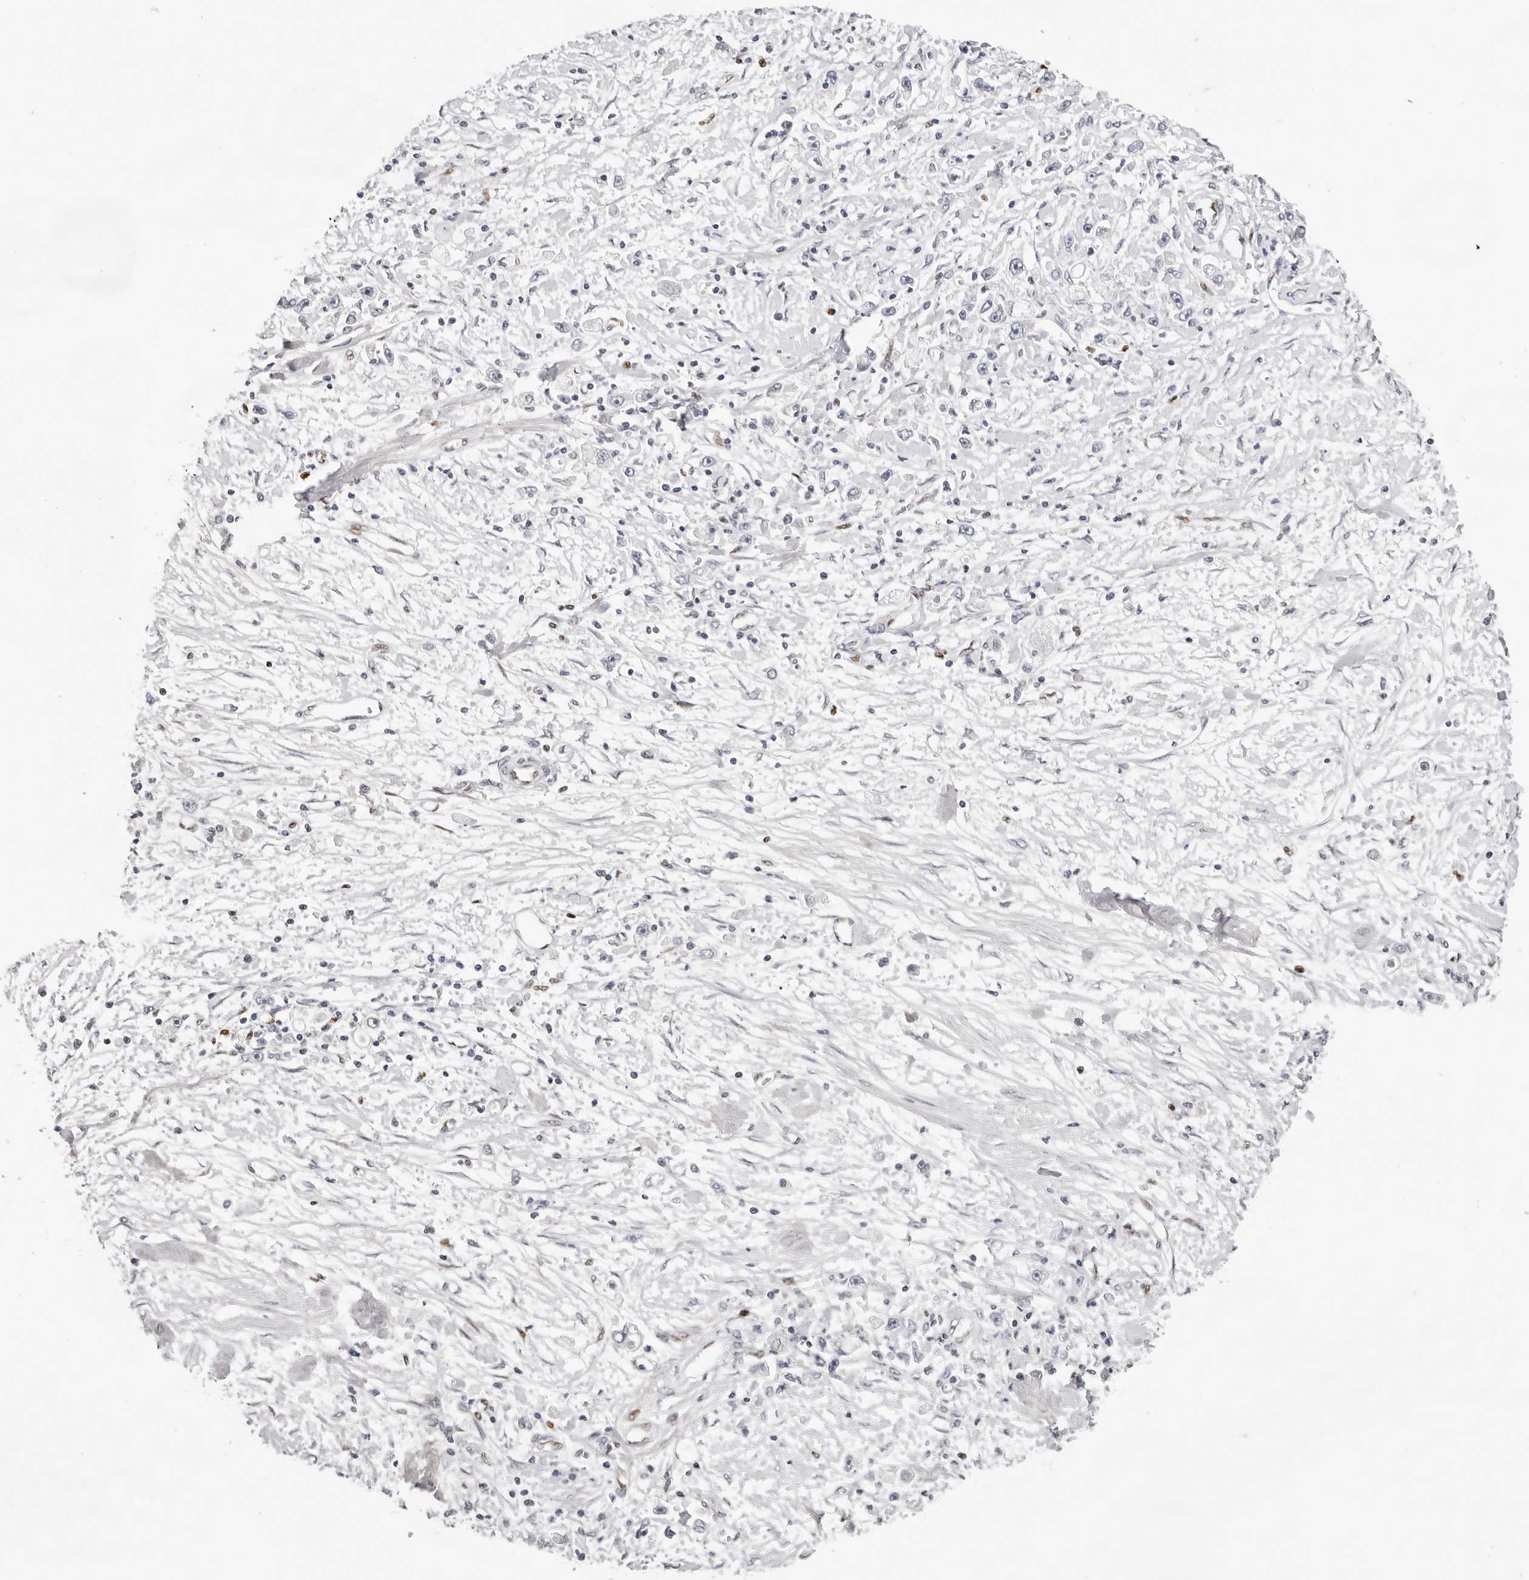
{"staining": {"intensity": "negative", "quantity": "none", "location": "none"}, "tissue": "stomach cancer", "cell_type": "Tumor cells", "image_type": "cancer", "snomed": [{"axis": "morphology", "description": "Adenocarcinoma, NOS"}, {"axis": "topography", "description": "Stomach"}], "caption": "Stomach adenocarcinoma stained for a protein using IHC shows no expression tumor cells.", "gene": "OGG1", "patient": {"sex": "female", "age": 59}}